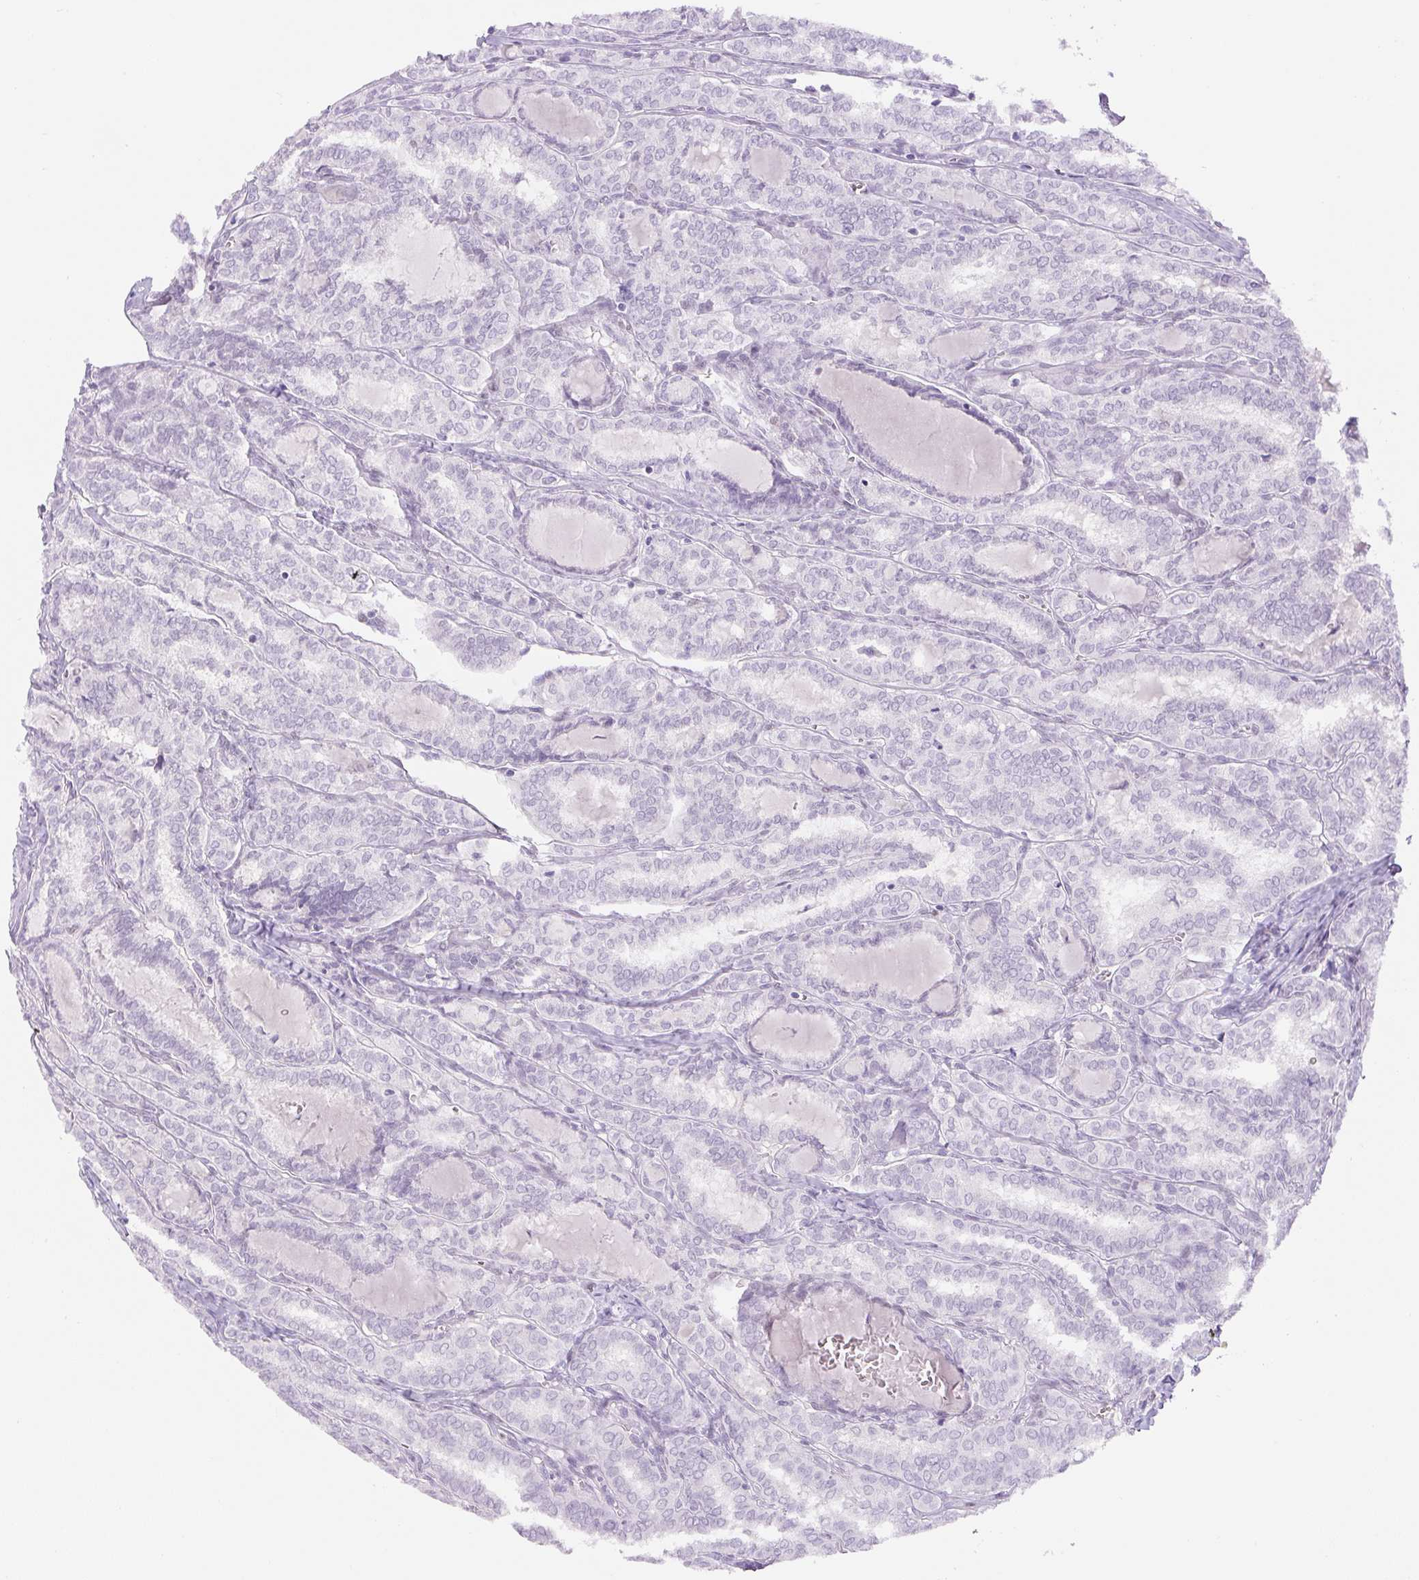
{"staining": {"intensity": "negative", "quantity": "none", "location": "none"}, "tissue": "thyroid cancer", "cell_type": "Tumor cells", "image_type": "cancer", "snomed": [{"axis": "morphology", "description": "Papillary adenocarcinoma, NOS"}, {"axis": "topography", "description": "Thyroid gland"}], "caption": "Papillary adenocarcinoma (thyroid) stained for a protein using immunohistochemistry (IHC) exhibits no staining tumor cells.", "gene": "SIX1", "patient": {"sex": "female", "age": 30}}